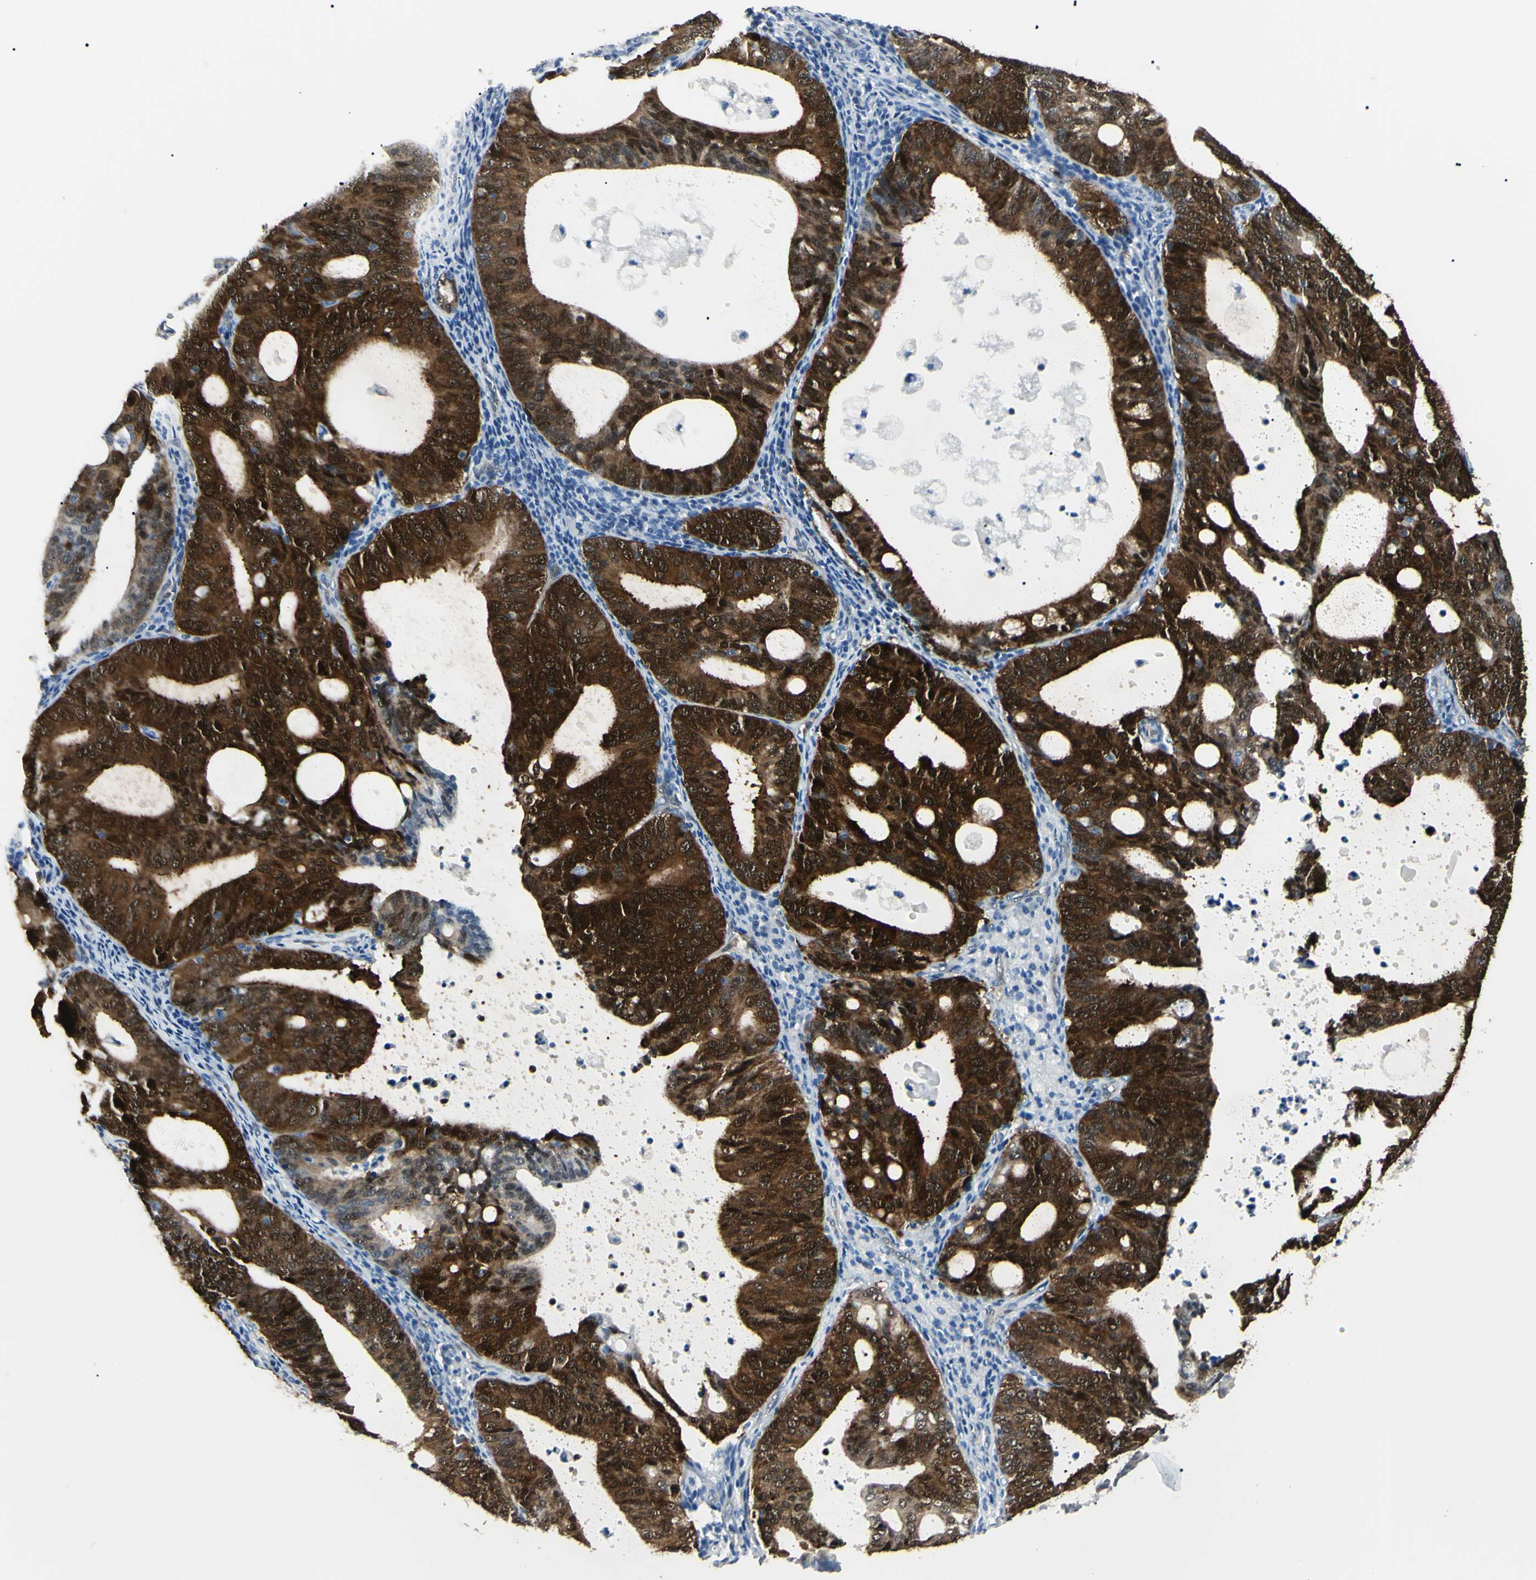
{"staining": {"intensity": "strong", "quantity": ">75%", "location": "cytoplasmic/membranous,nuclear"}, "tissue": "endometrial cancer", "cell_type": "Tumor cells", "image_type": "cancer", "snomed": [{"axis": "morphology", "description": "Adenocarcinoma, NOS"}, {"axis": "topography", "description": "Uterus"}], "caption": "Immunohistochemical staining of endometrial adenocarcinoma demonstrates high levels of strong cytoplasmic/membranous and nuclear staining in approximately >75% of tumor cells. Nuclei are stained in blue.", "gene": "AKR1C3", "patient": {"sex": "female", "age": 83}}